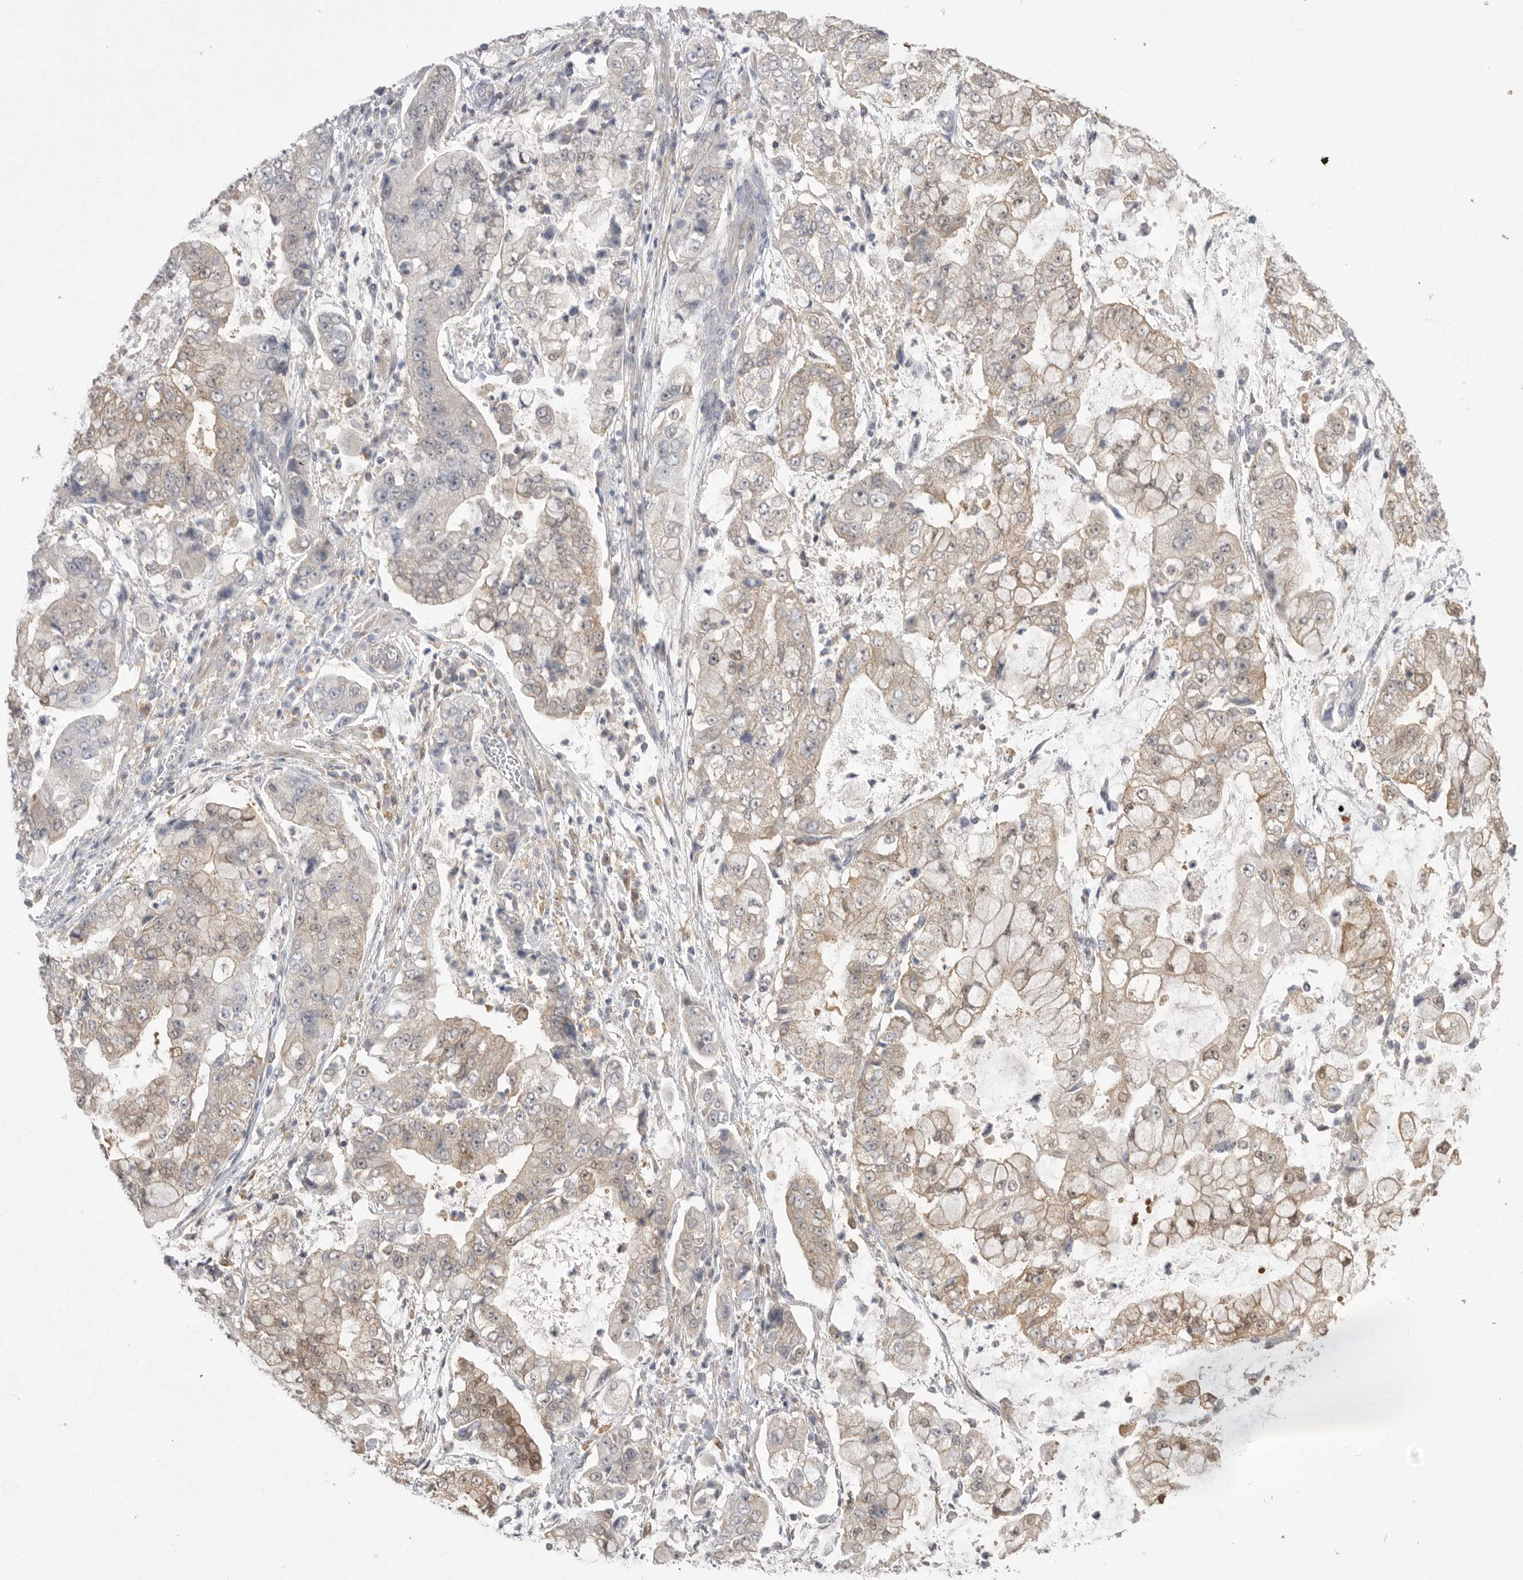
{"staining": {"intensity": "weak", "quantity": "25%-75%", "location": "cytoplasmic/membranous"}, "tissue": "stomach cancer", "cell_type": "Tumor cells", "image_type": "cancer", "snomed": [{"axis": "morphology", "description": "Adenocarcinoma, NOS"}, {"axis": "topography", "description": "Stomach"}], "caption": "Immunohistochemical staining of stomach cancer exhibits weak cytoplasmic/membranous protein expression in about 25%-75% of tumor cells.", "gene": "KYAT3", "patient": {"sex": "male", "age": 76}}